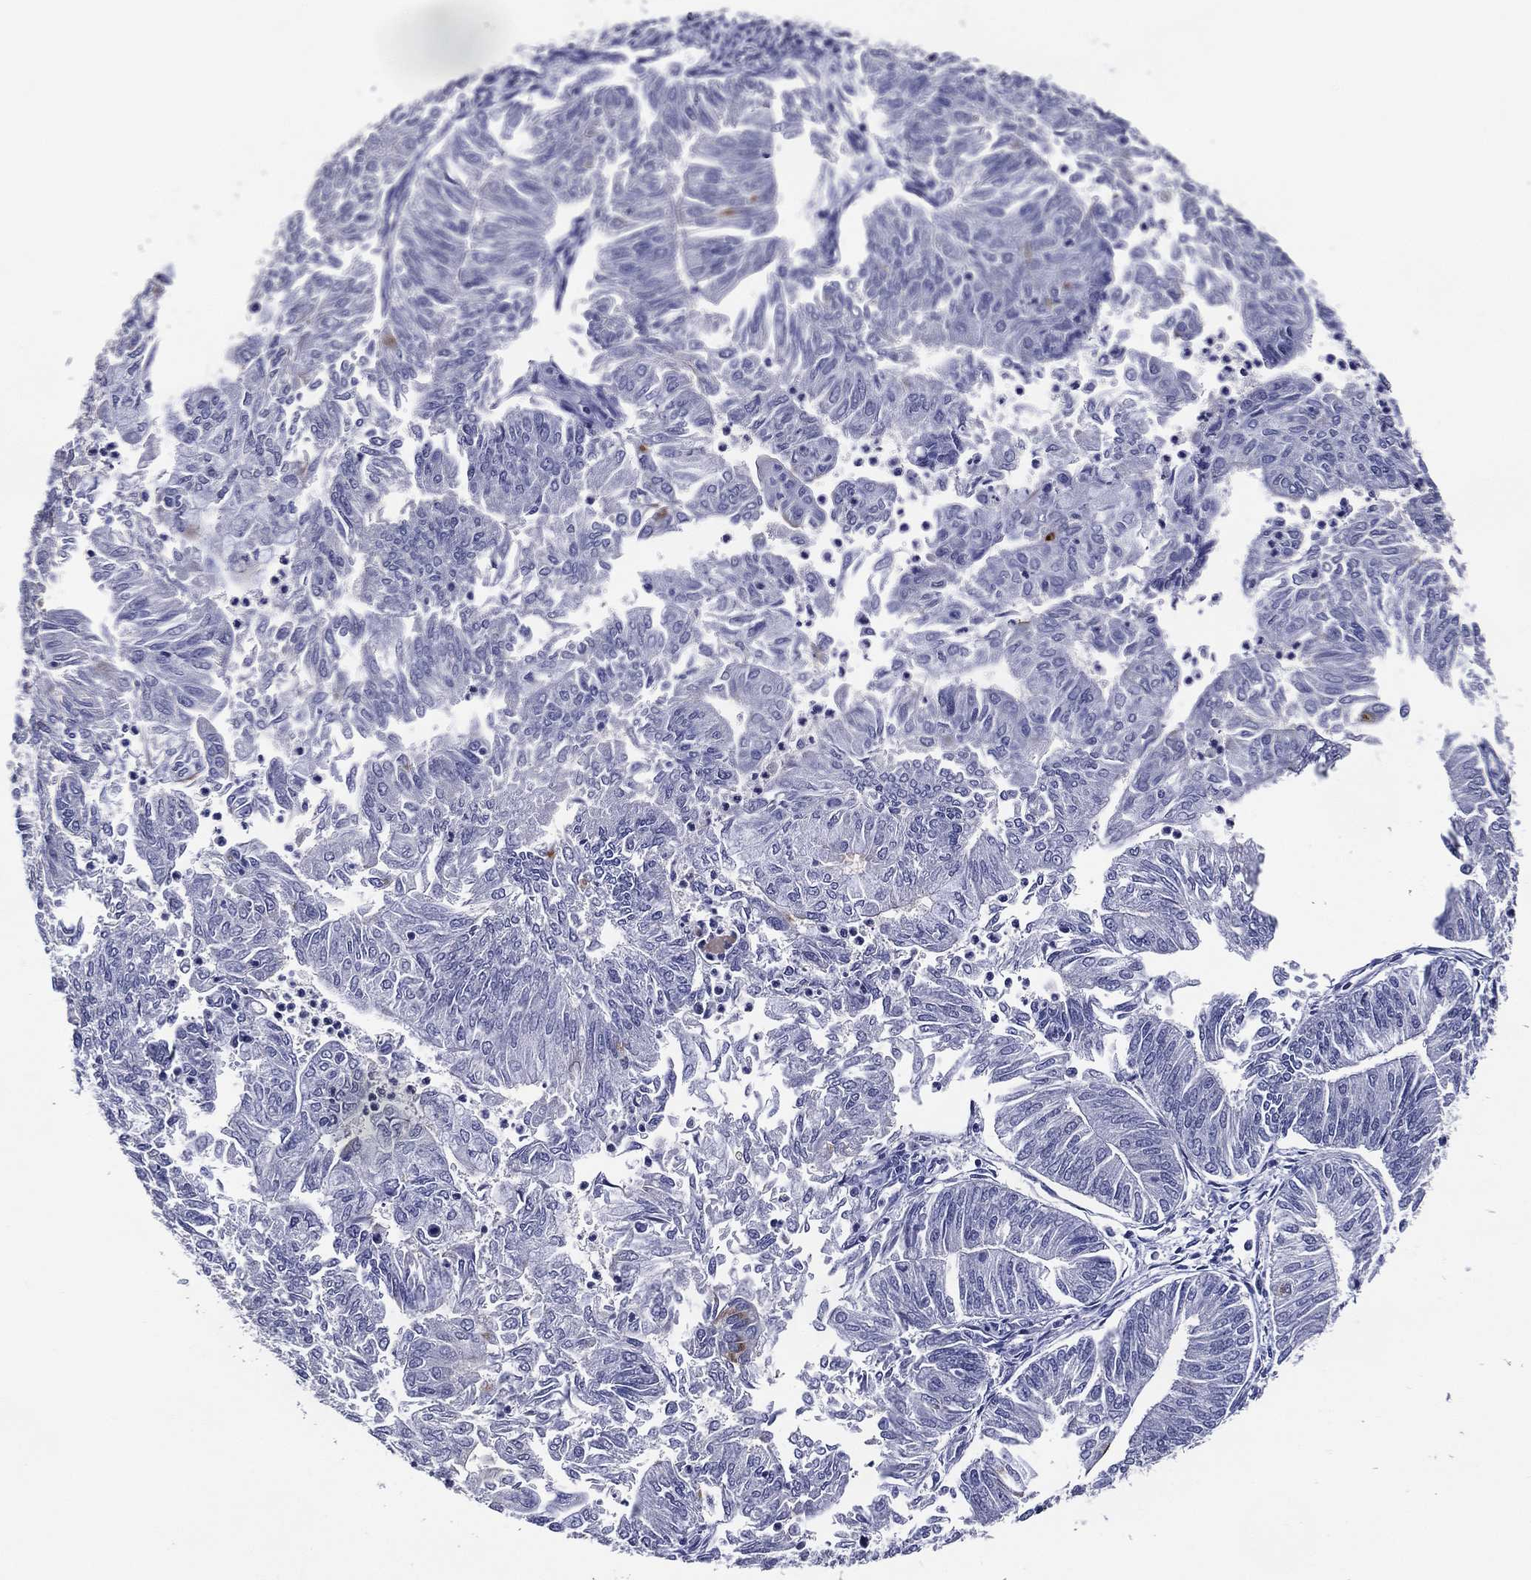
{"staining": {"intensity": "negative", "quantity": "none", "location": "none"}, "tissue": "endometrial cancer", "cell_type": "Tumor cells", "image_type": "cancer", "snomed": [{"axis": "morphology", "description": "Adenocarcinoma, NOS"}, {"axis": "topography", "description": "Endometrium"}], "caption": "Adenocarcinoma (endometrial) was stained to show a protein in brown. There is no significant expression in tumor cells.", "gene": "ACE2", "patient": {"sex": "female", "age": 59}}